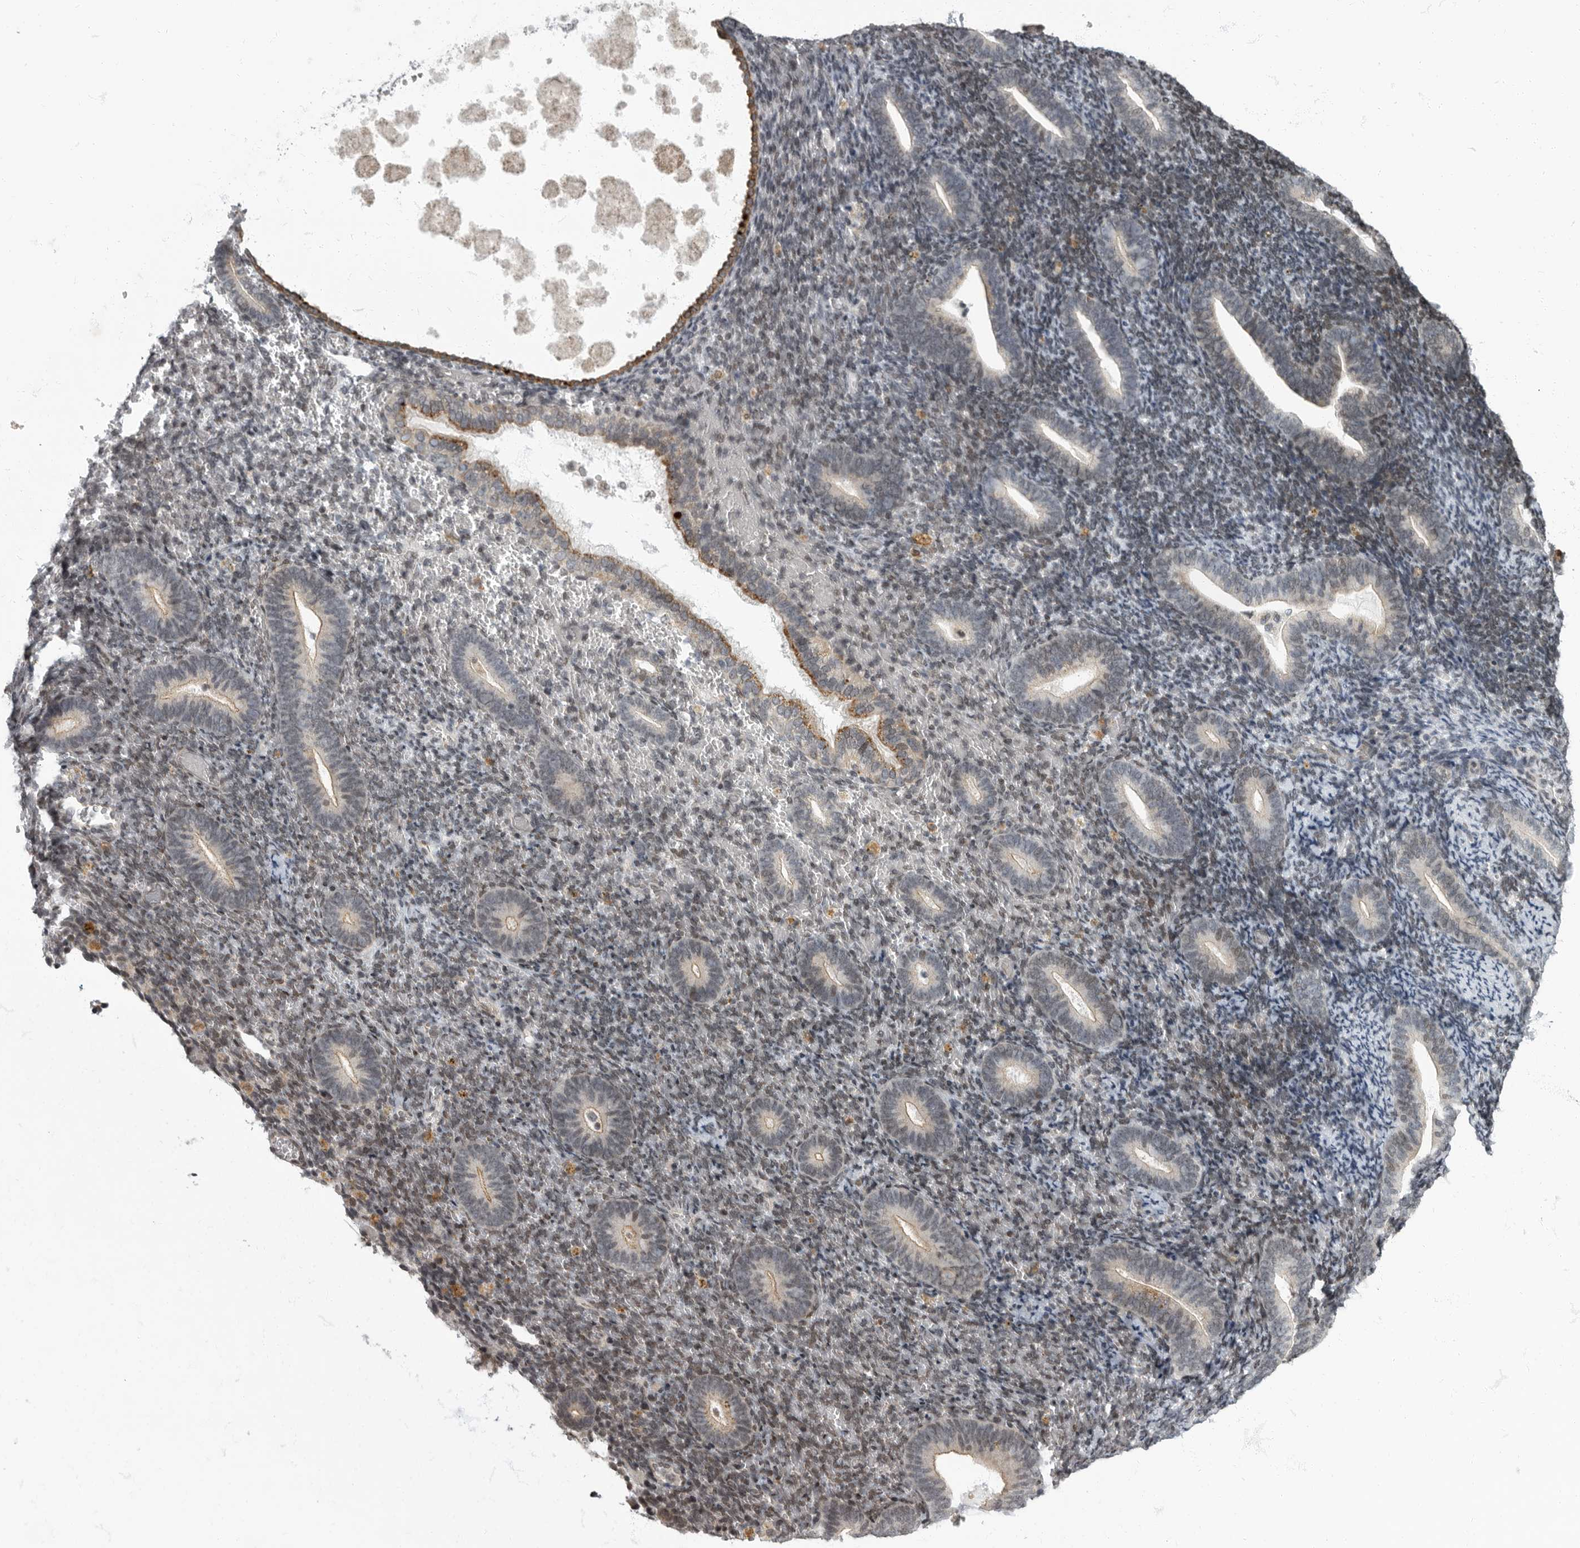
{"staining": {"intensity": "weak", "quantity": "25%-75%", "location": "nuclear"}, "tissue": "endometrium", "cell_type": "Cells in endometrial stroma", "image_type": "normal", "snomed": [{"axis": "morphology", "description": "Normal tissue, NOS"}, {"axis": "topography", "description": "Endometrium"}], "caption": "The immunohistochemical stain highlights weak nuclear positivity in cells in endometrial stroma of normal endometrium. The staining was performed using DAB (3,3'-diaminobenzidine), with brown indicating positive protein expression. Nuclei are stained blue with hematoxylin.", "gene": "EVI5", "patient": {"sex": "female", "age": 51}}